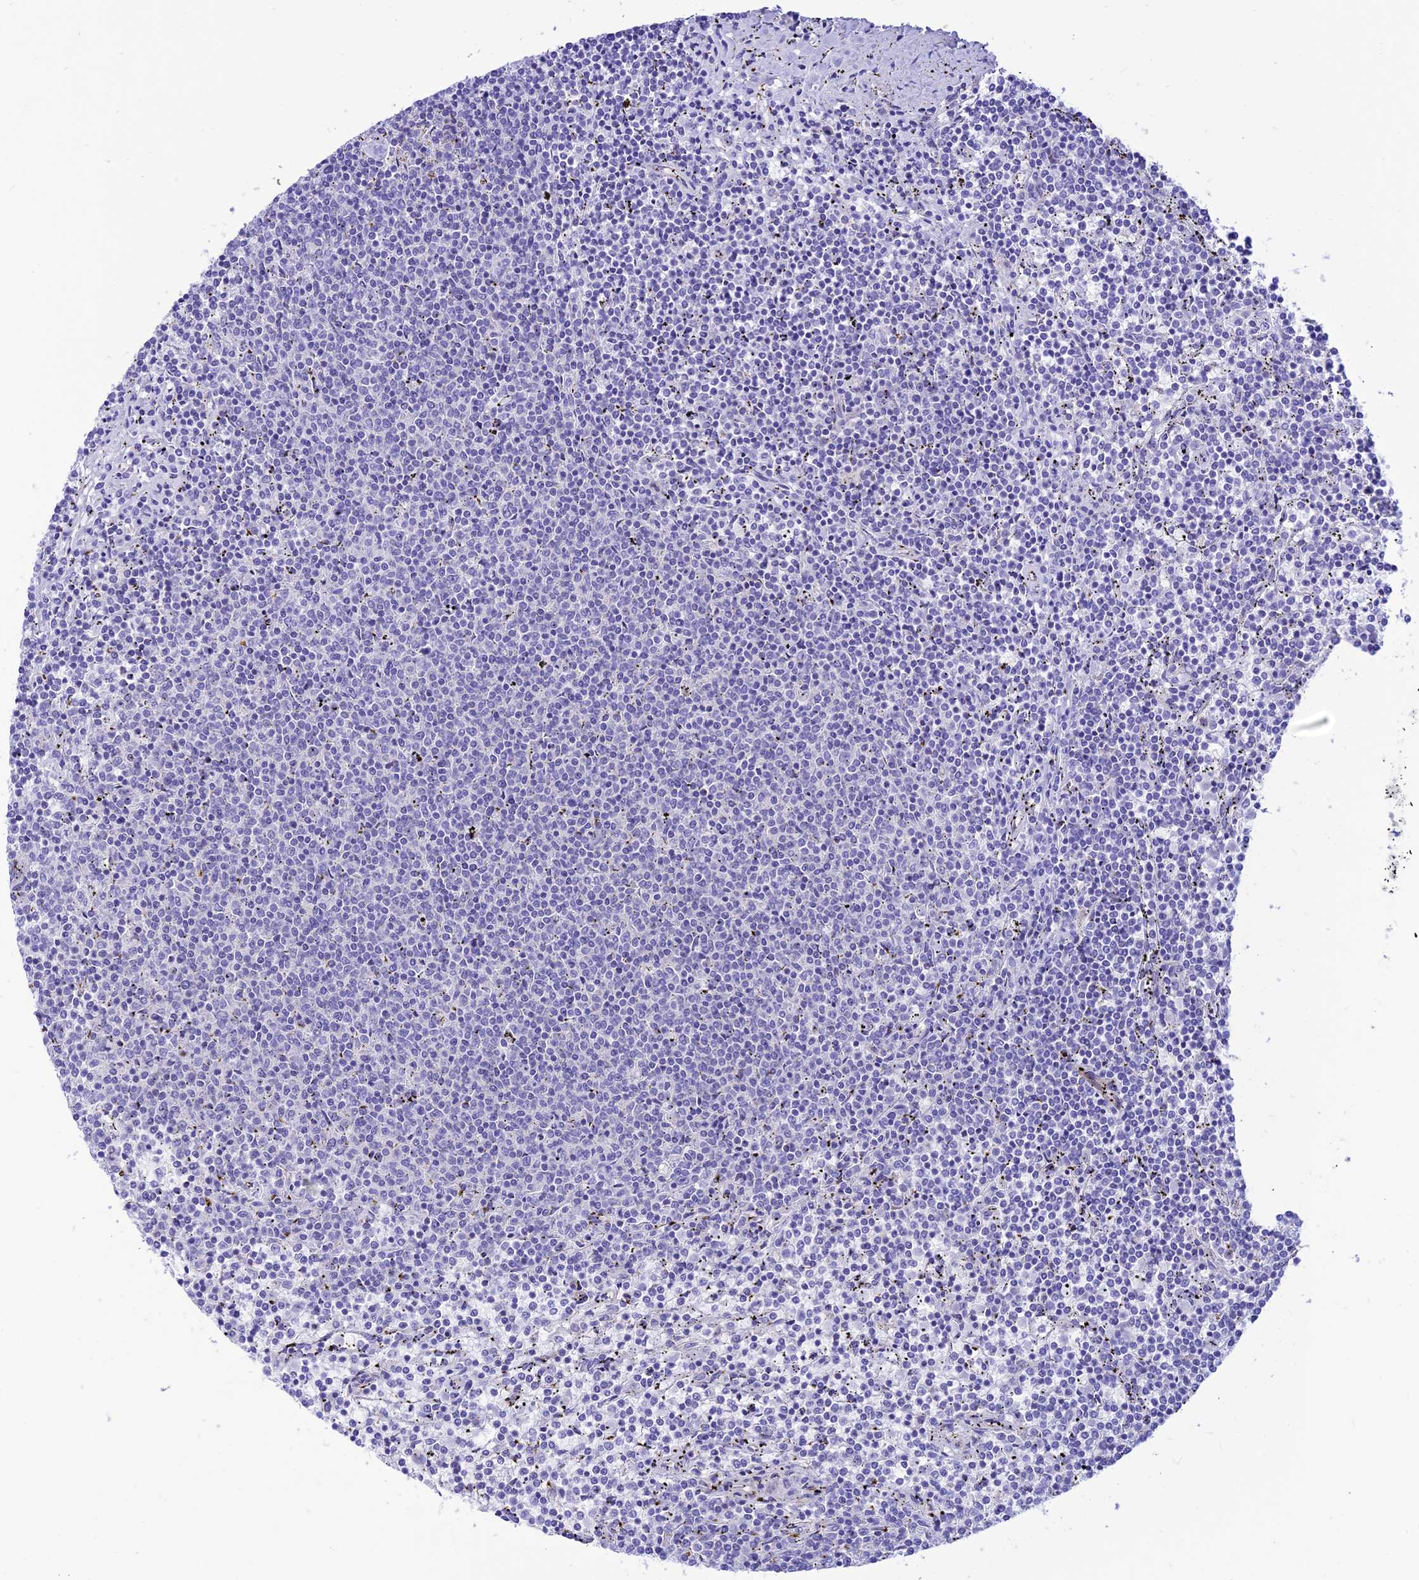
{"staining": {"intensity": "negative", "quantity": "none", "location": "none"}, "tissue": "lymphoma", "cell_type": "Tumor cells", "image_type": "cancer", "snomed": [{"axis": "morphology", "description": "Malignant lymphoma, non-Hodgkin's type, Low grade"}, {"axis": "topography", "description": "Spleen"}], "caption": "This is a photomicrograph of IHC staining of lymphoma, which shows no staining in tumor cells.", "gene": "FAM186B", "patient": {"sex": "female", "age": 50}}